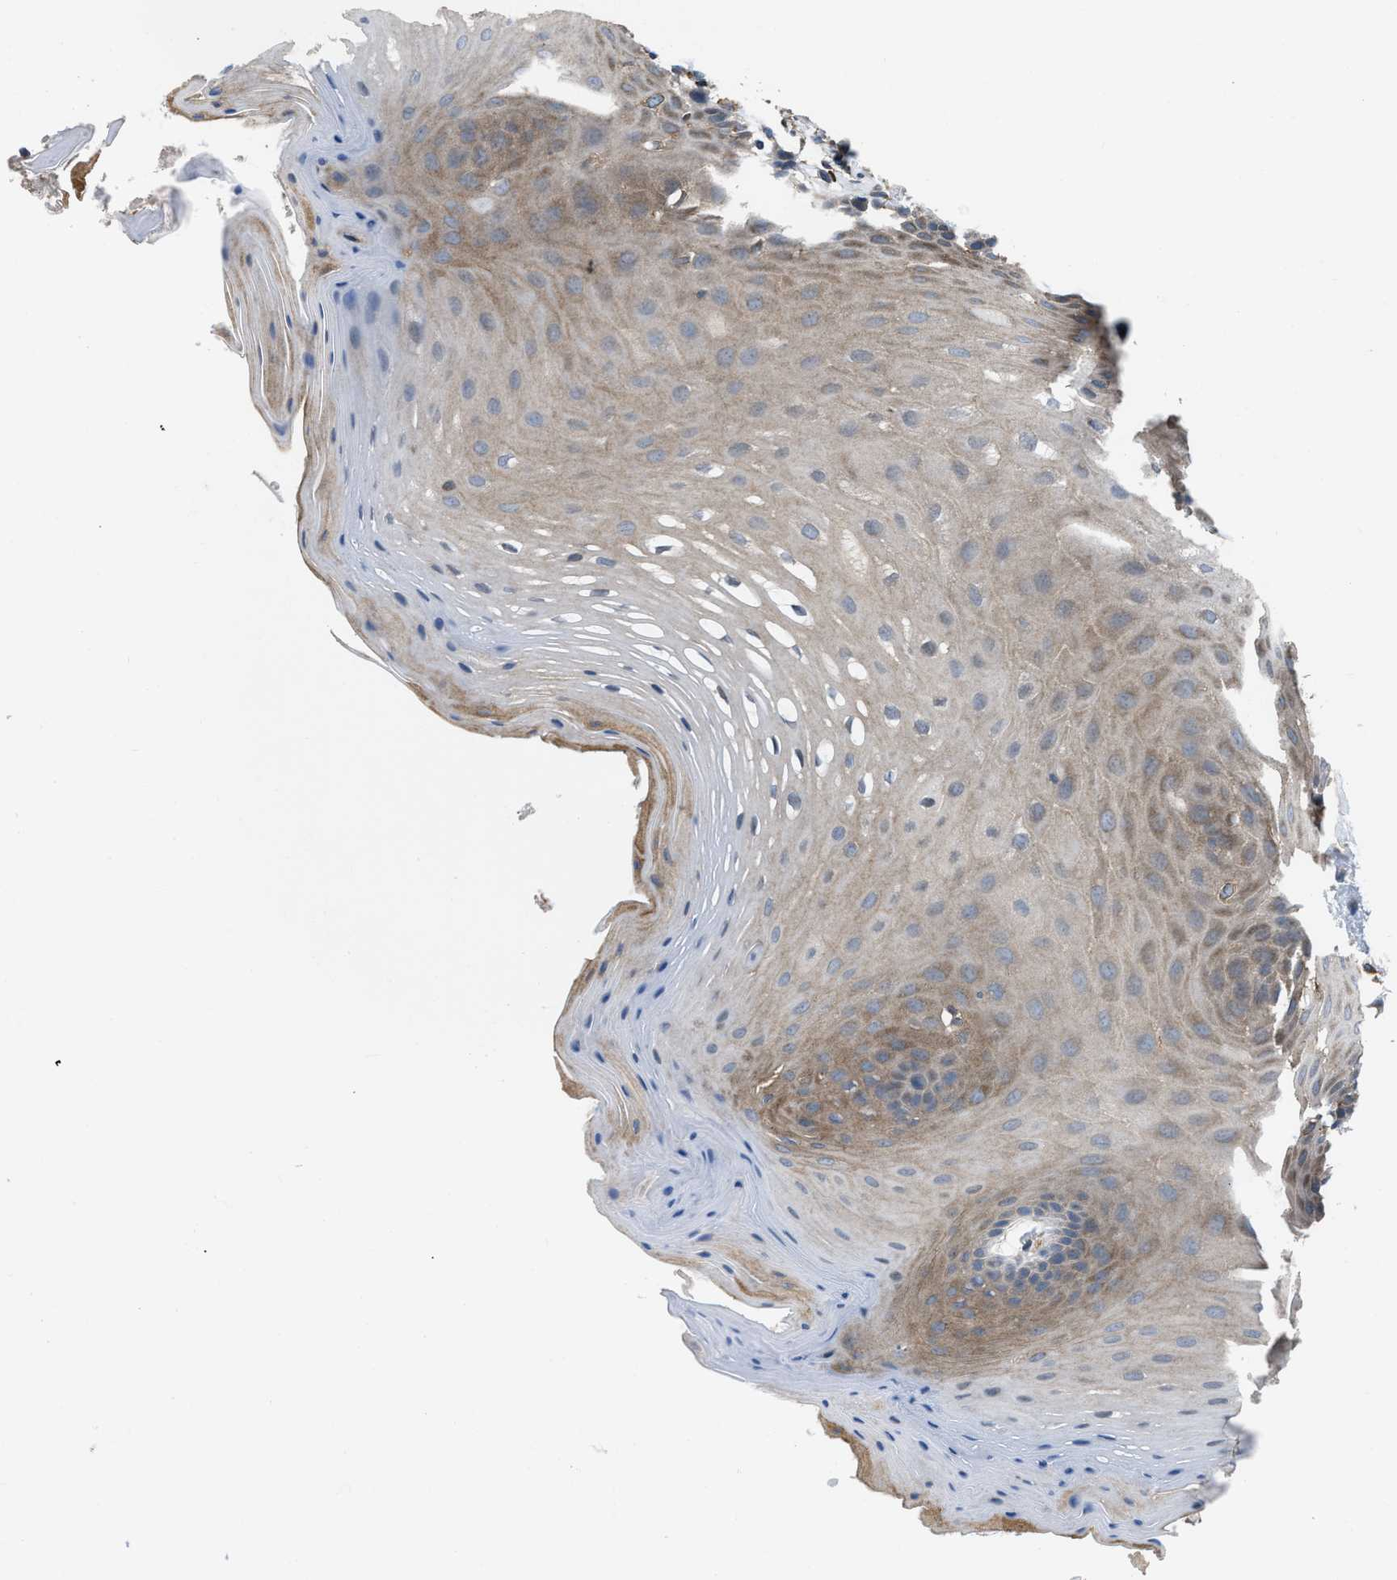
{"staining": {"intensity": "moderate", "quantity": ">75%", "location": "cytoplasmic/membranous"}, "tissue": "oral mucosa", "cell_type": "Squamous epithelial cells", "image_type": "normal", "snomed": [{"axis": "morphology", "description": "Normal tissue, NOS"}, {"axis": "morphology", "description": "Squamous cell carcinoma, NOS"}, {"axis": "topography", "description": "Oral tissue"}, {"axis": "topography", "description": "Head-Neck"}], "caption": "DAB immunohistochemical staining of normal human oral mucosa reveals moderate cytoplasmic/membranous protein expression in about >75% of squamous epithelial cells.", "gene": "MYO18A", "patient": {"sex": "male", "age": 71}}